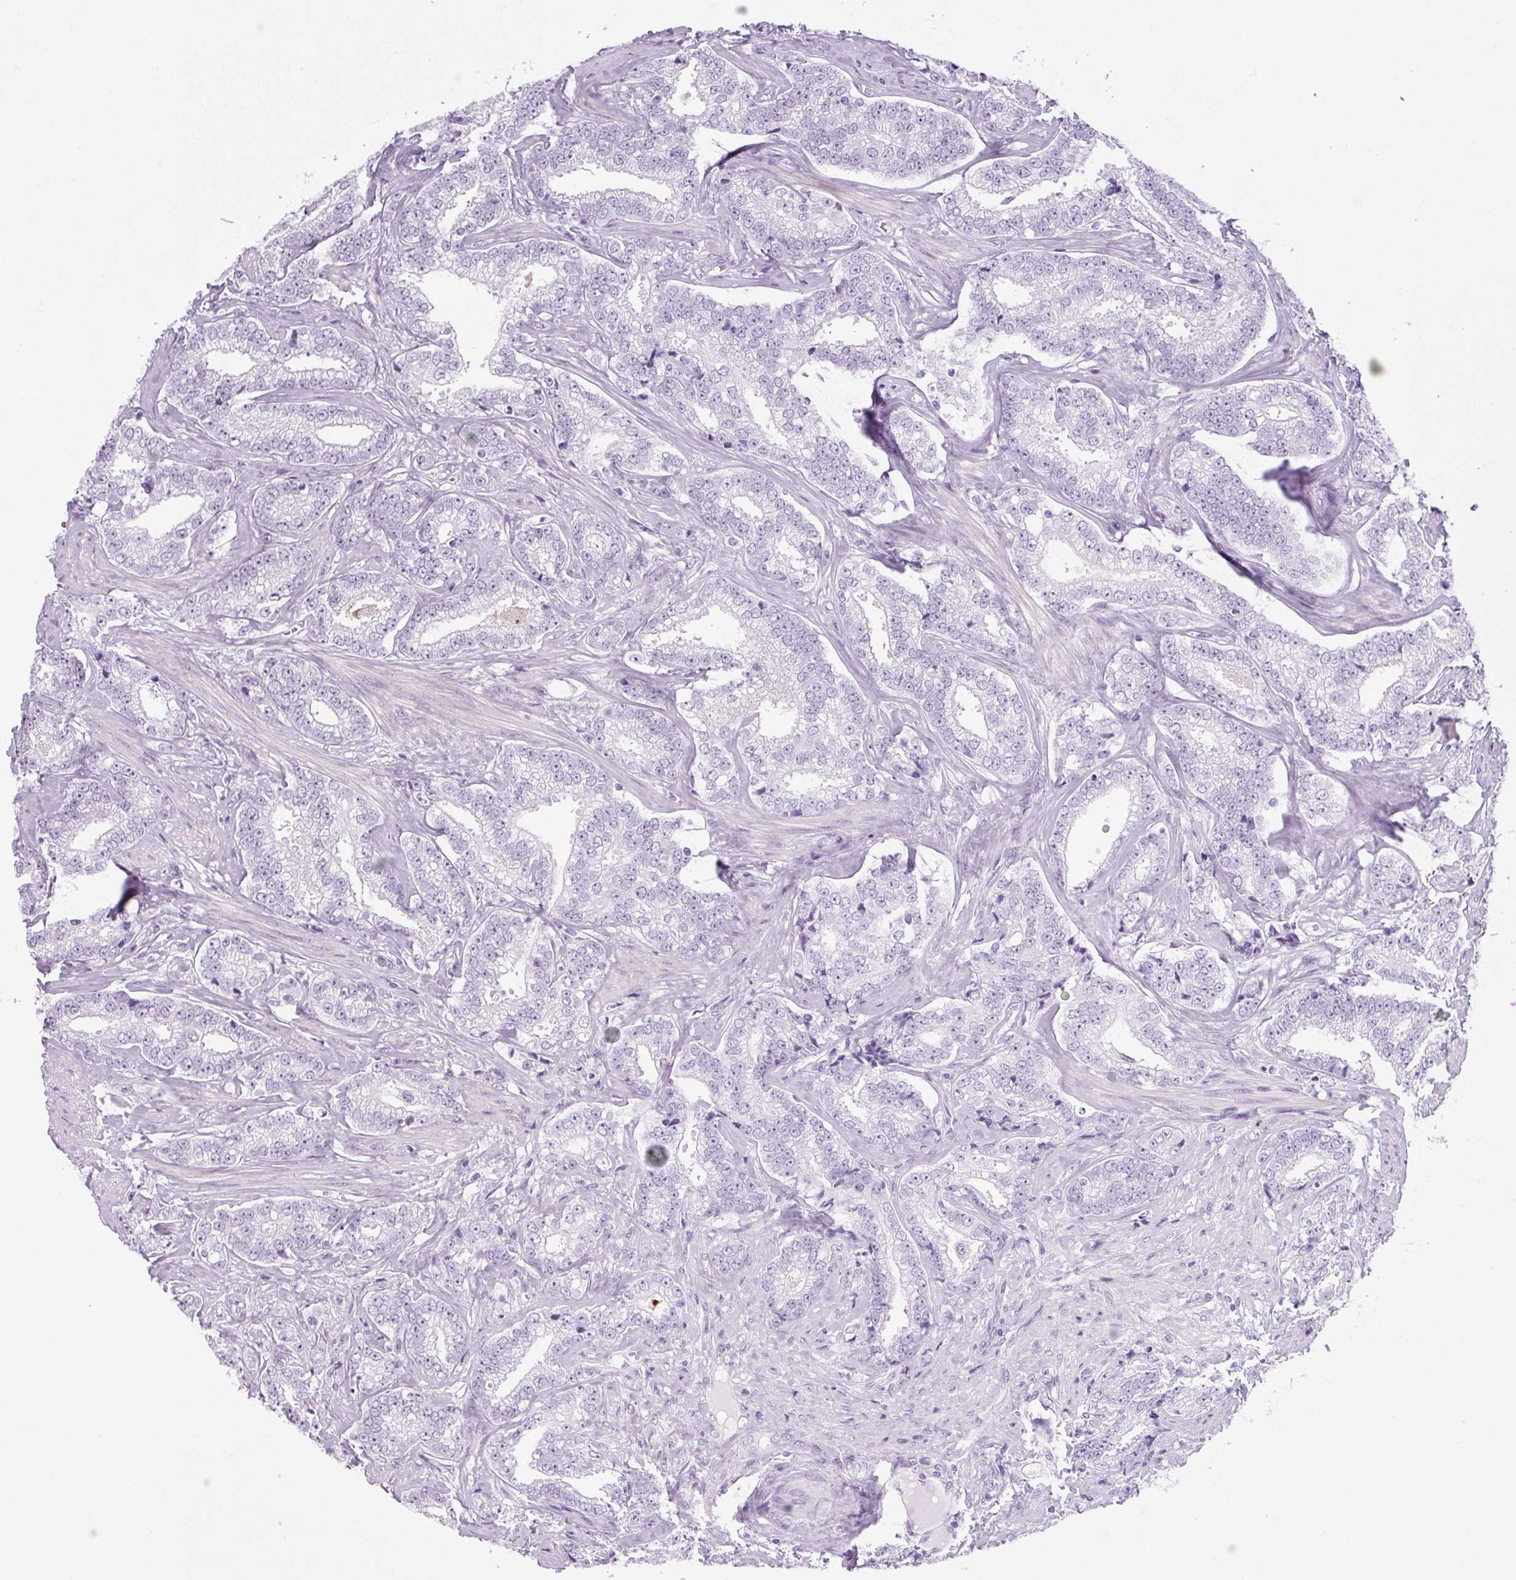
{"staining": {"intensity": "negative", "quantity": "none", "location": "none"}, "tissue": "prostate cancer", "cell_type": "Tumor cells", "image_type": "cancer", "snomed": [{"axis": "morphology", "description": "Adenocarcinoma, Low grade"}, {"axis": "topography", "description": "Prostate"}], "caption": "Prostate cancer stained for a protein using immunohistochemistry demonstrates no positivity tumor cells.", "gene": "OOEP", "patient": {"sex": "male", "age": 63}}